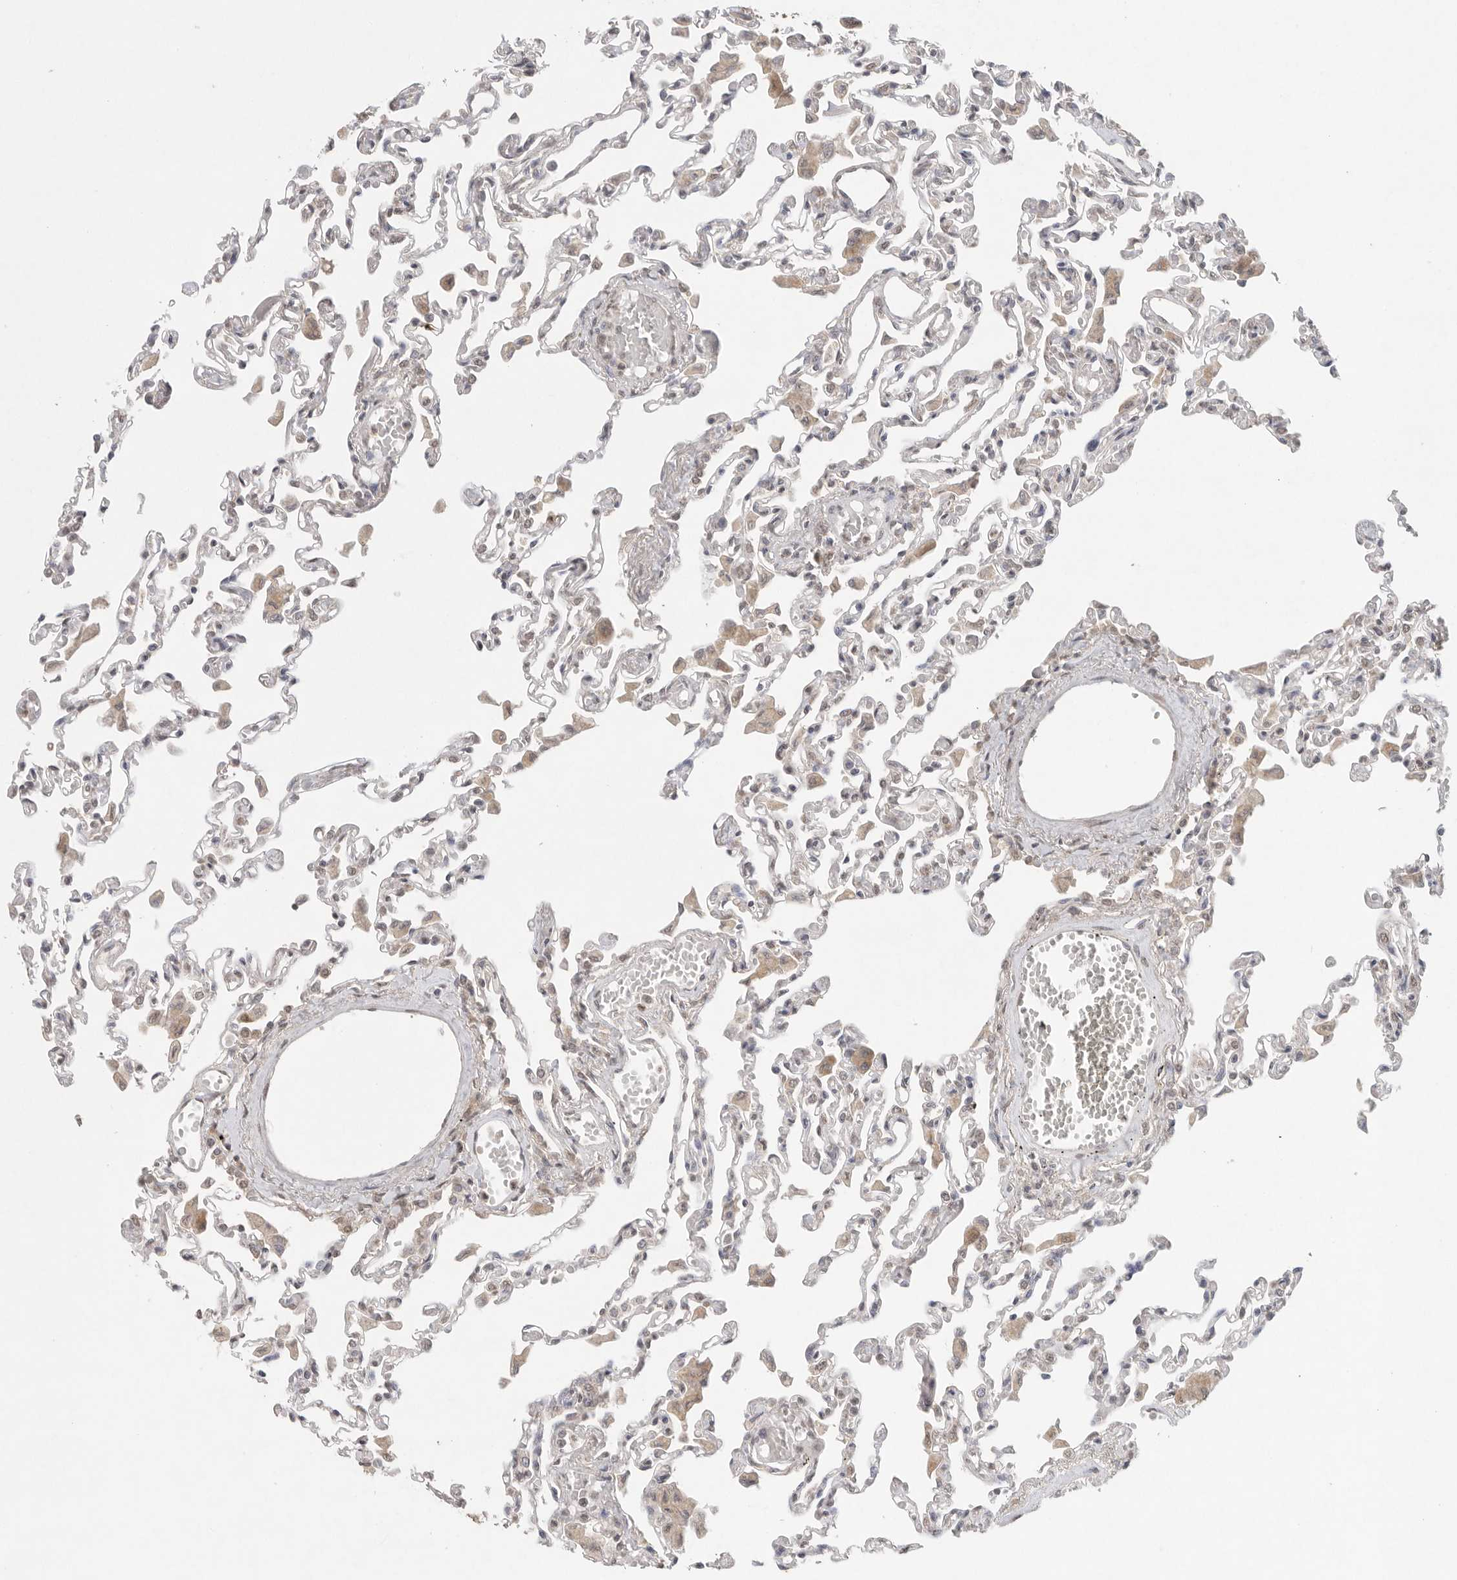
{"staining": {"intensity": "weak", "quantity": "<25%", "location": "cytoplasmic/membranous"}, "tissue": "lung", "cell_type": "Alveolar cells", "image_type": "normal", "snomed": [{"axis": "morphology", "description": "Normal tissue, NOS"}, {"axis": "topography", "description": "Bronchus"}, {"axis": "topography", "description": "Lung"}], "caption": "This is an IHC histopathology image of benign lung. There is no positivity in alveolar cells.", "gene": "KLK5", "patient": {"sex": "female", "age": 49}}